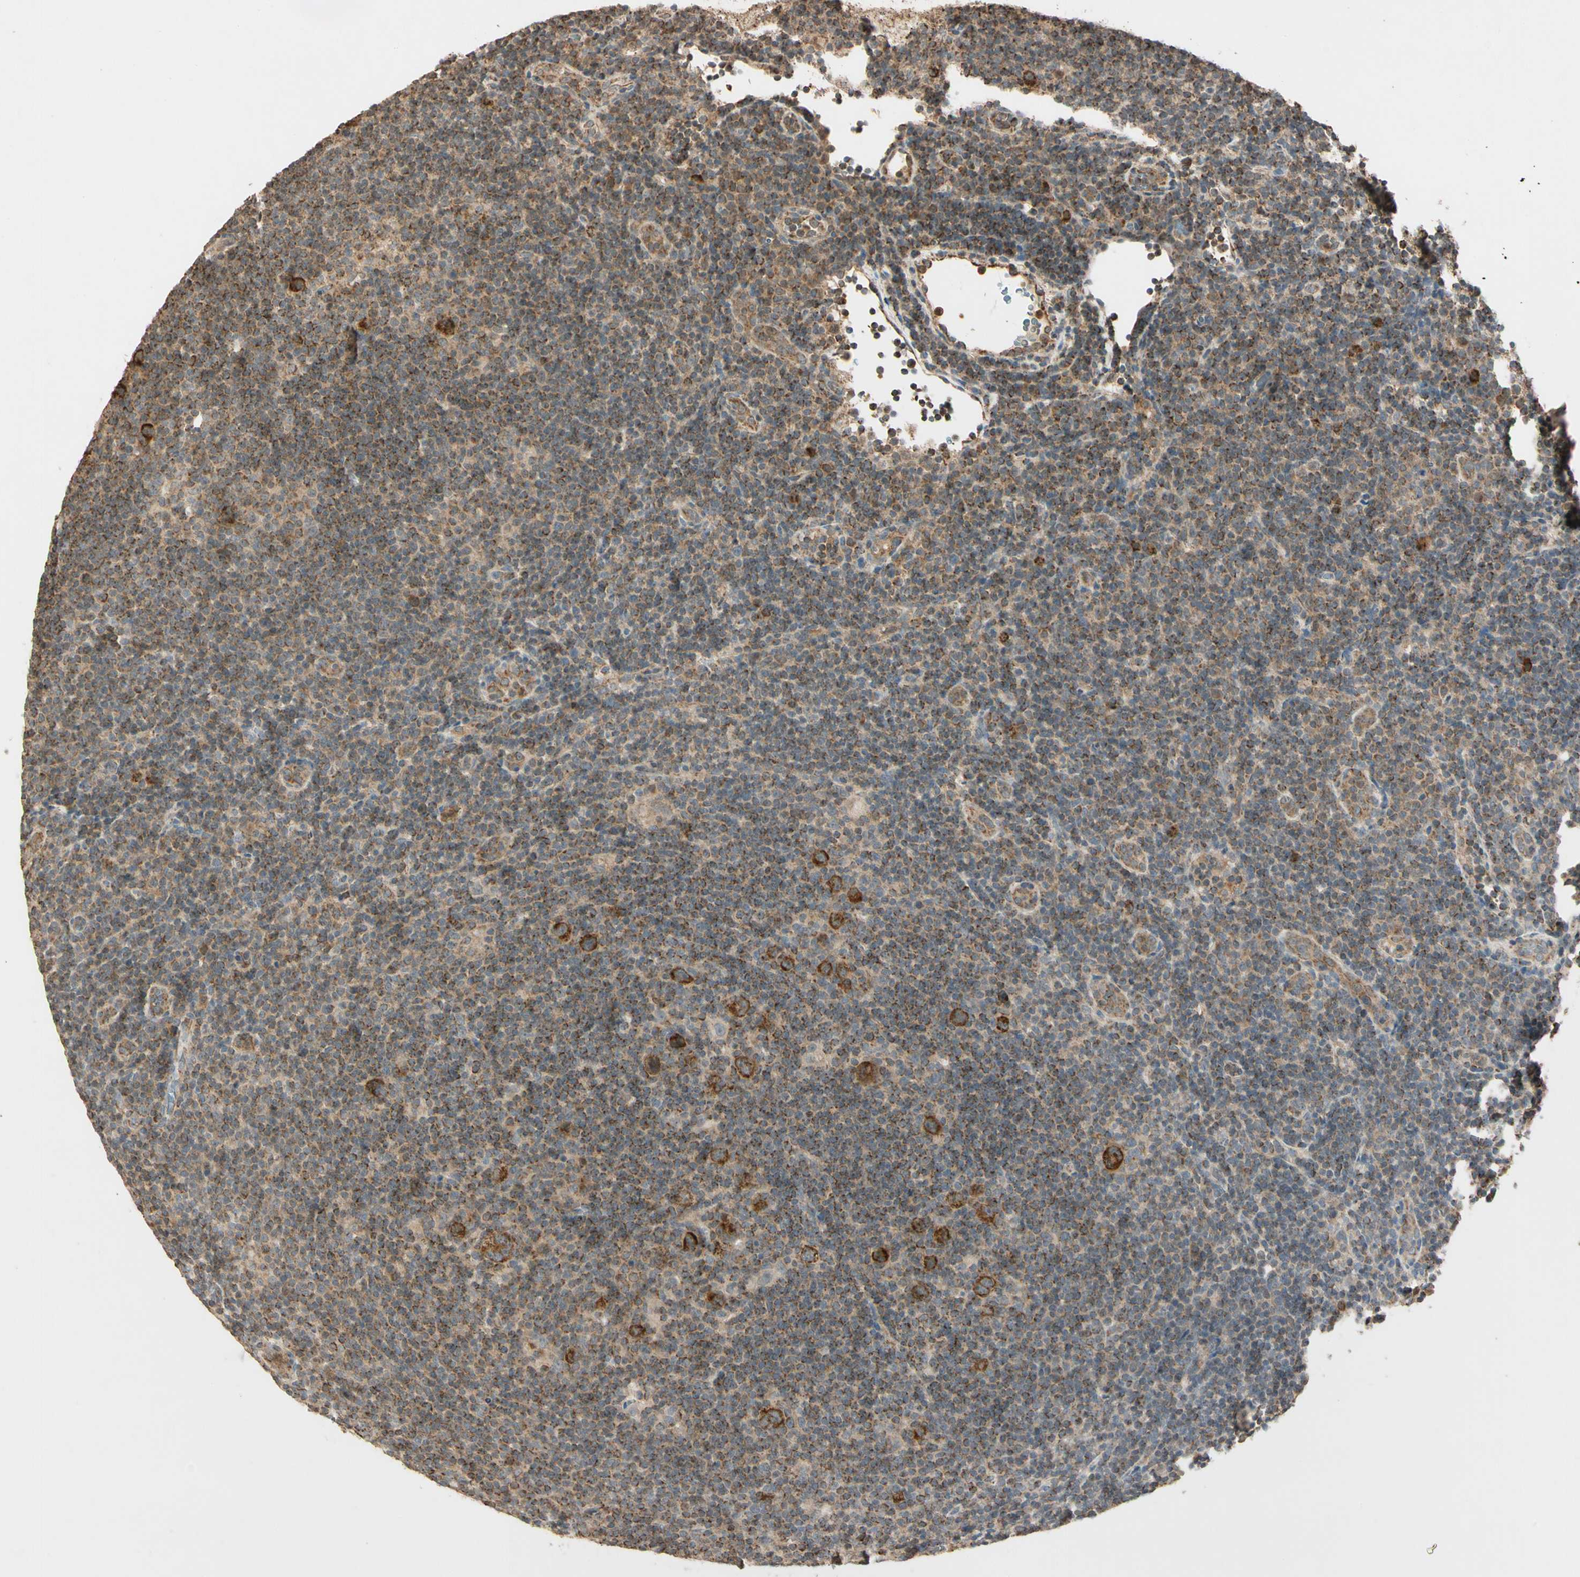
{"staining": {"intensity": "strong", "quantity": ">75%", "location": "cytoplasmic/membranous"}, "tissue": "lymphoma", "cell_type": "Tumor cells", "image_type": "cancer", "snomed": [{"axis": "morphology", "description": "Hodgkin's disease, NOS"}, {"axis": "topography", "description": "Lymph node"}], "caption": "A photomicrograph showing strong cytoplasmic/membranous staining in about >75% of tumor cells in lymphoma, as visualized by brown immunohistochemical staining.", "gene": "PRDX5", "patient": {"sex": "female", "age": 57}}